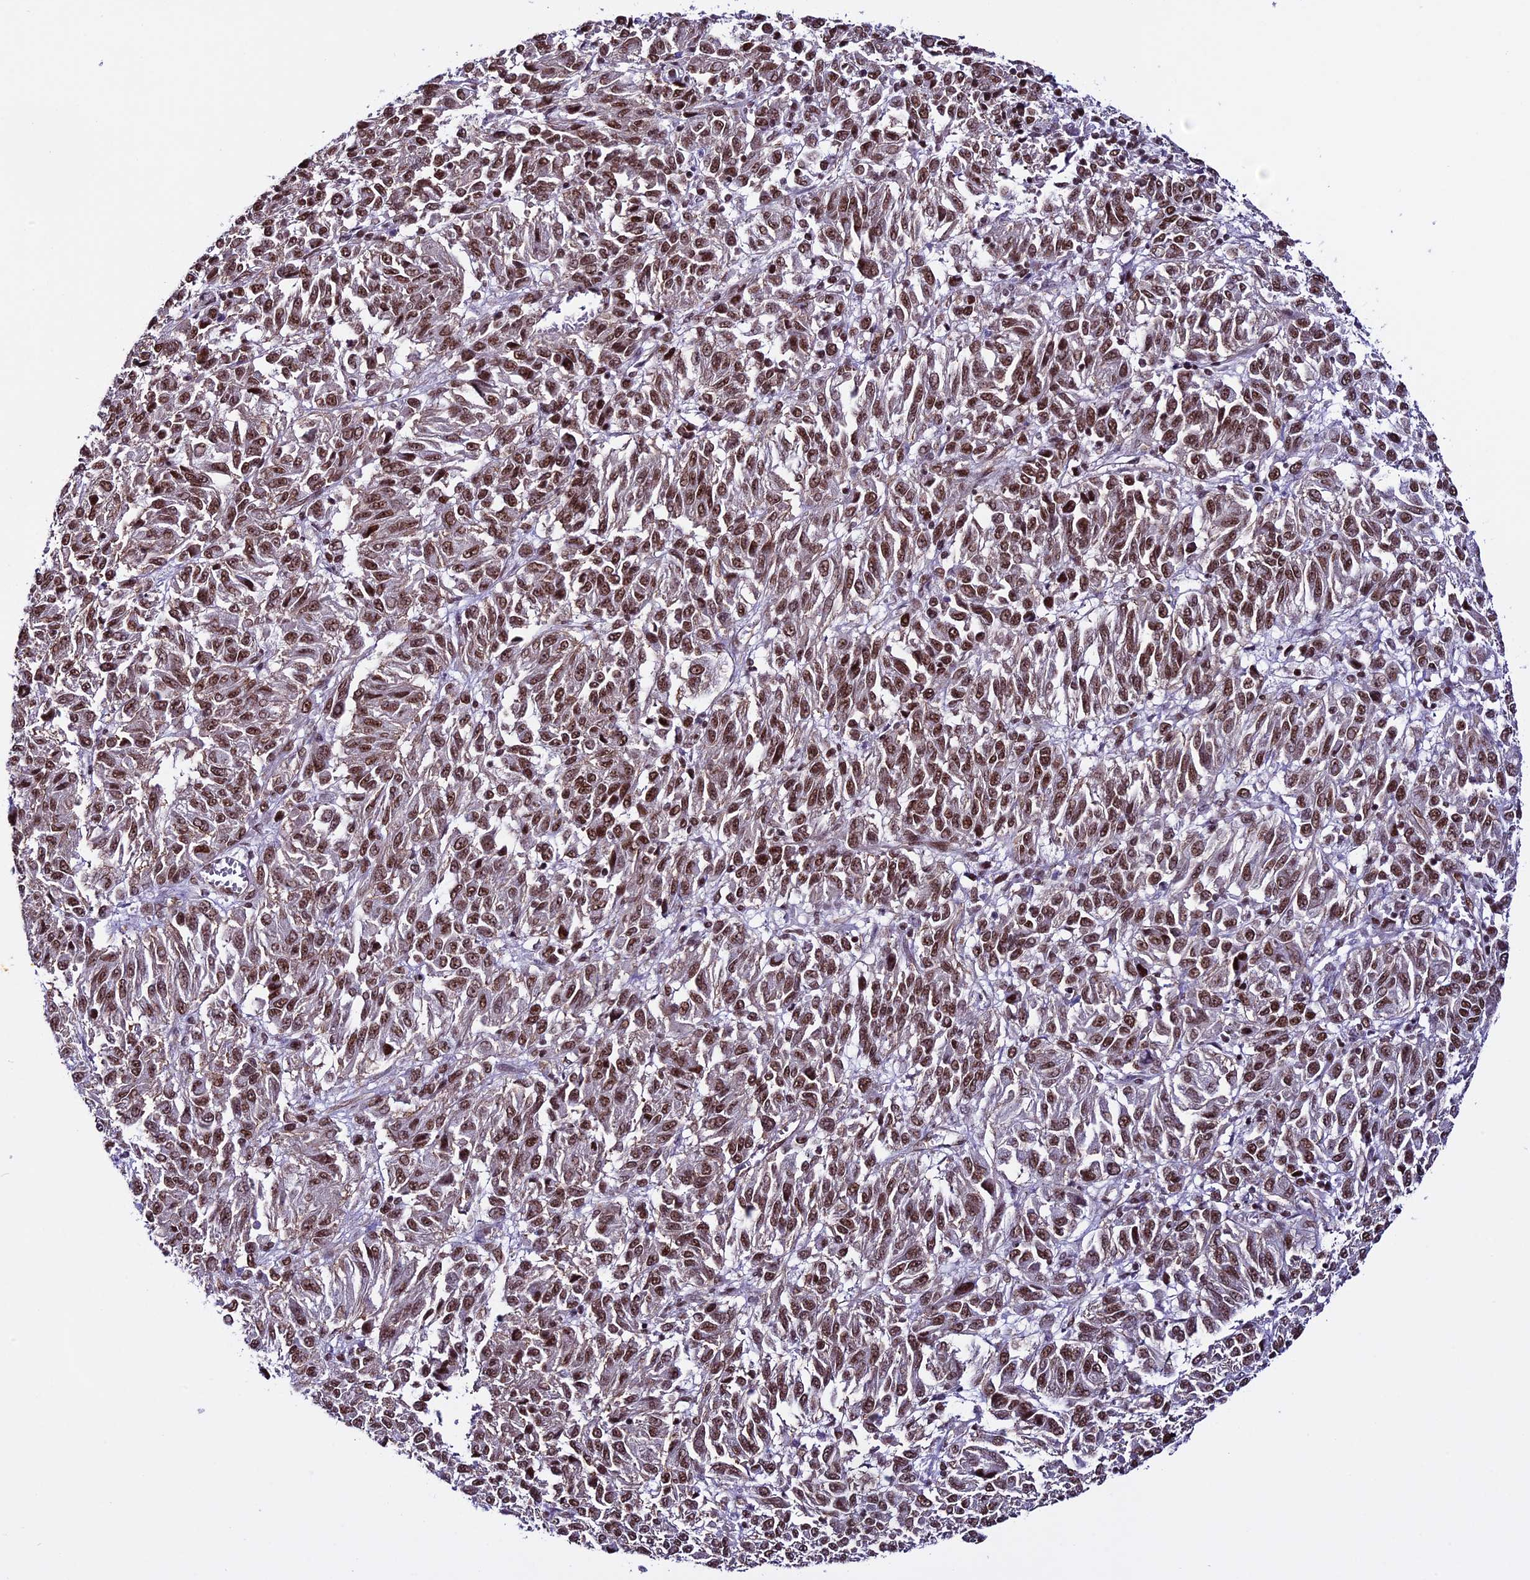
{"staining": {"intensity": "moderate", "quantity": ">75%", "location": "nuclear"}, "tissue": "melanoma", "cell_type": "Tumor cells", "image_type": "cancer", "snomed": [{"axis": "morphology", "description": "Malignant melanoma, Metastatic site"}, {"axis": "topography", "description": "Lung"}], "caption": "IHC (DAB) staining of melanoma displays moderate nuclear protein positivity in about >75% of tumor cells.", "gene": "MPHOSPH8", "patient": {"sex": "male", "age": 64}}